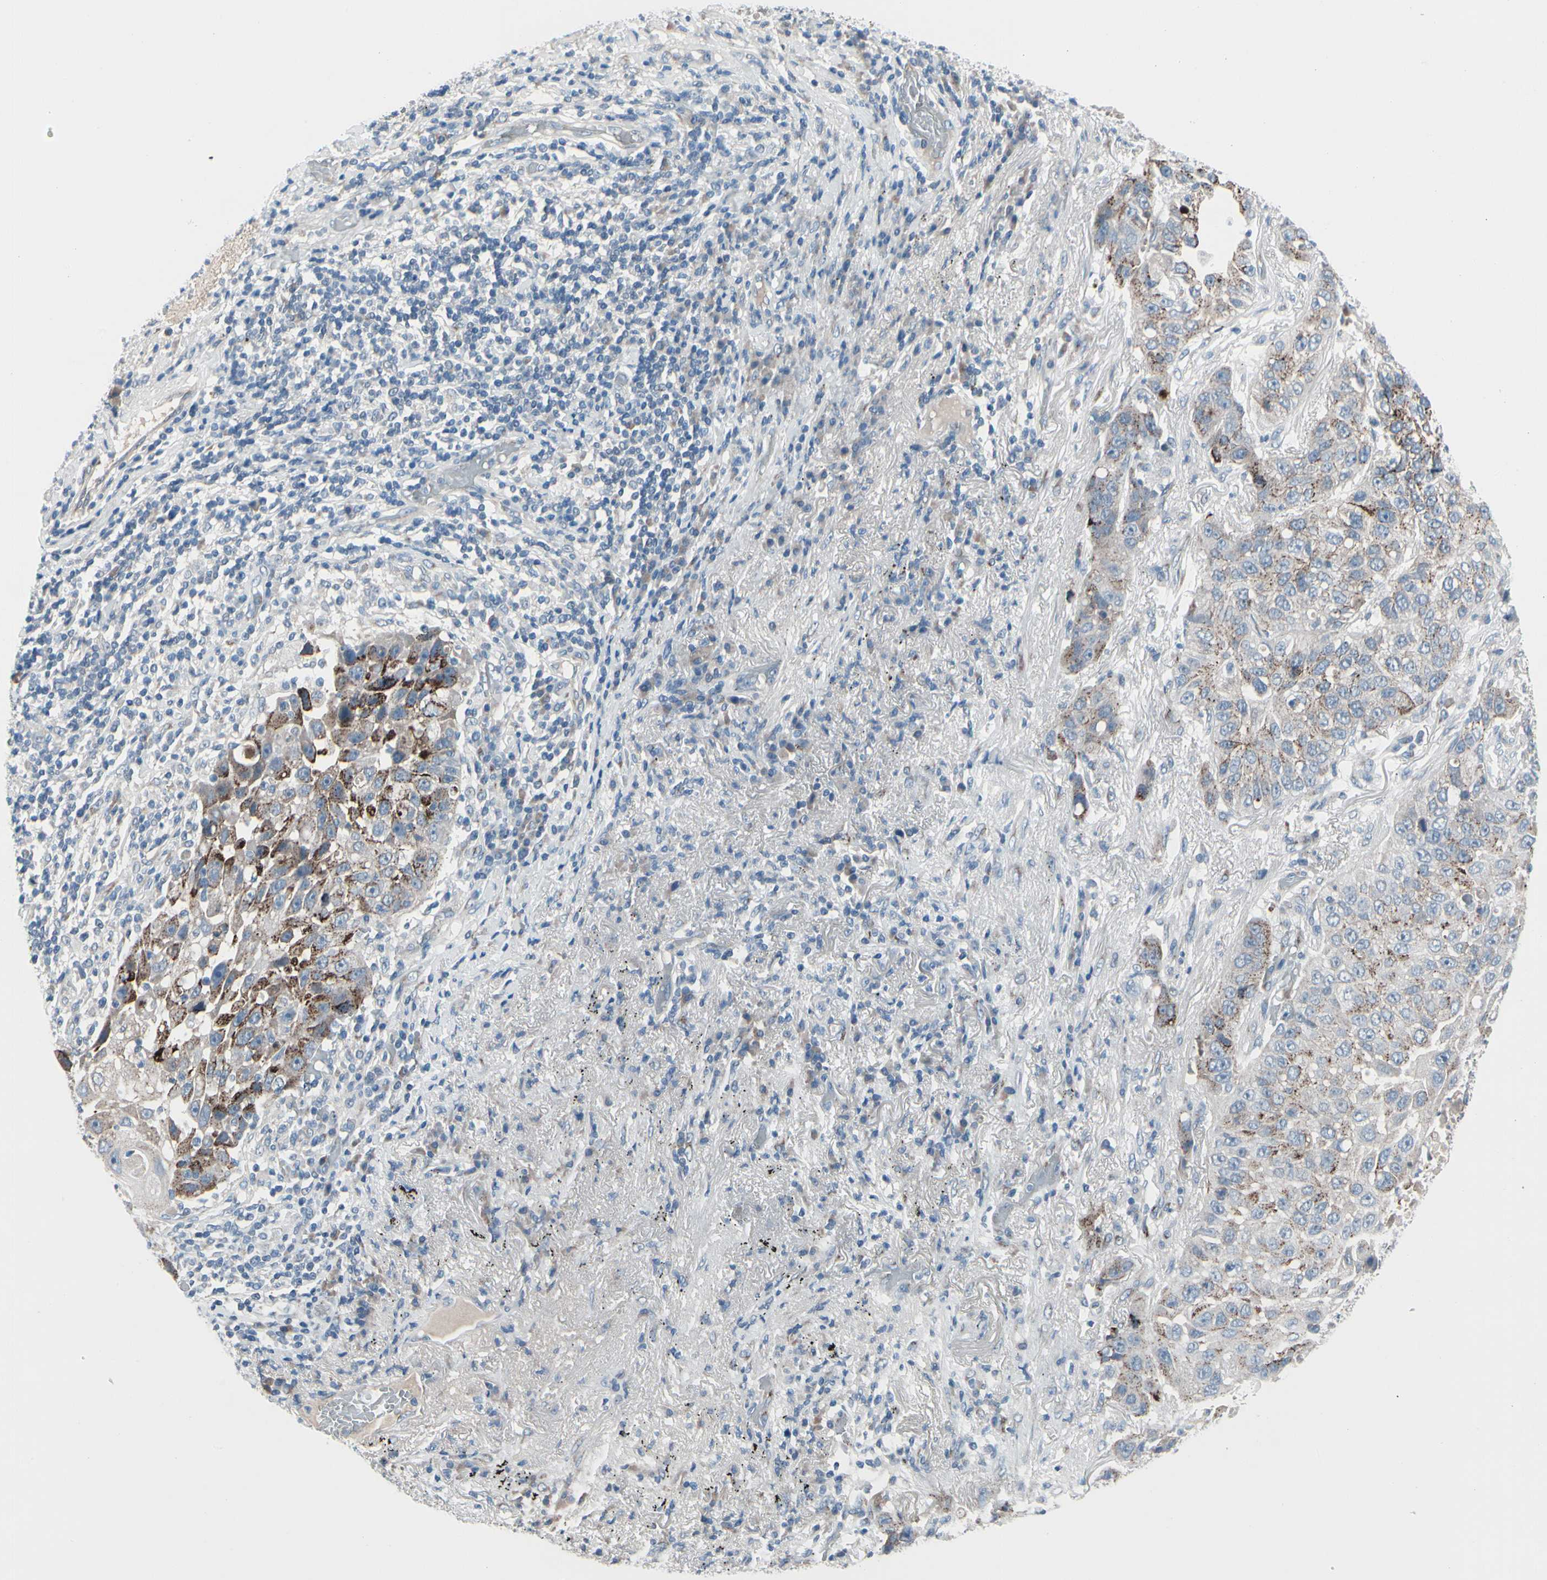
{"staining": {"intensity": "moderate", "quantity": ">75%", "location": "cytoplasmic/membranous"}, "tissue": "lung cancer", "cell_type": "Tumor cells", "image_type": "cancer", "snomed": [{"axis": "morphology", "description": "Squamous cell carcinoma, NOS"}, {"axis": "topography", "description": "Lung"}], "caption": "This is an image of immunohistochemistry (IHC) staining of lung cancer (squamous cell carcinoma), which shows moderate positivity in the cytoplasmic/membranous of tumor cells.", "gene": "PGR", "patient": {"sex": "male", "age": 57}}